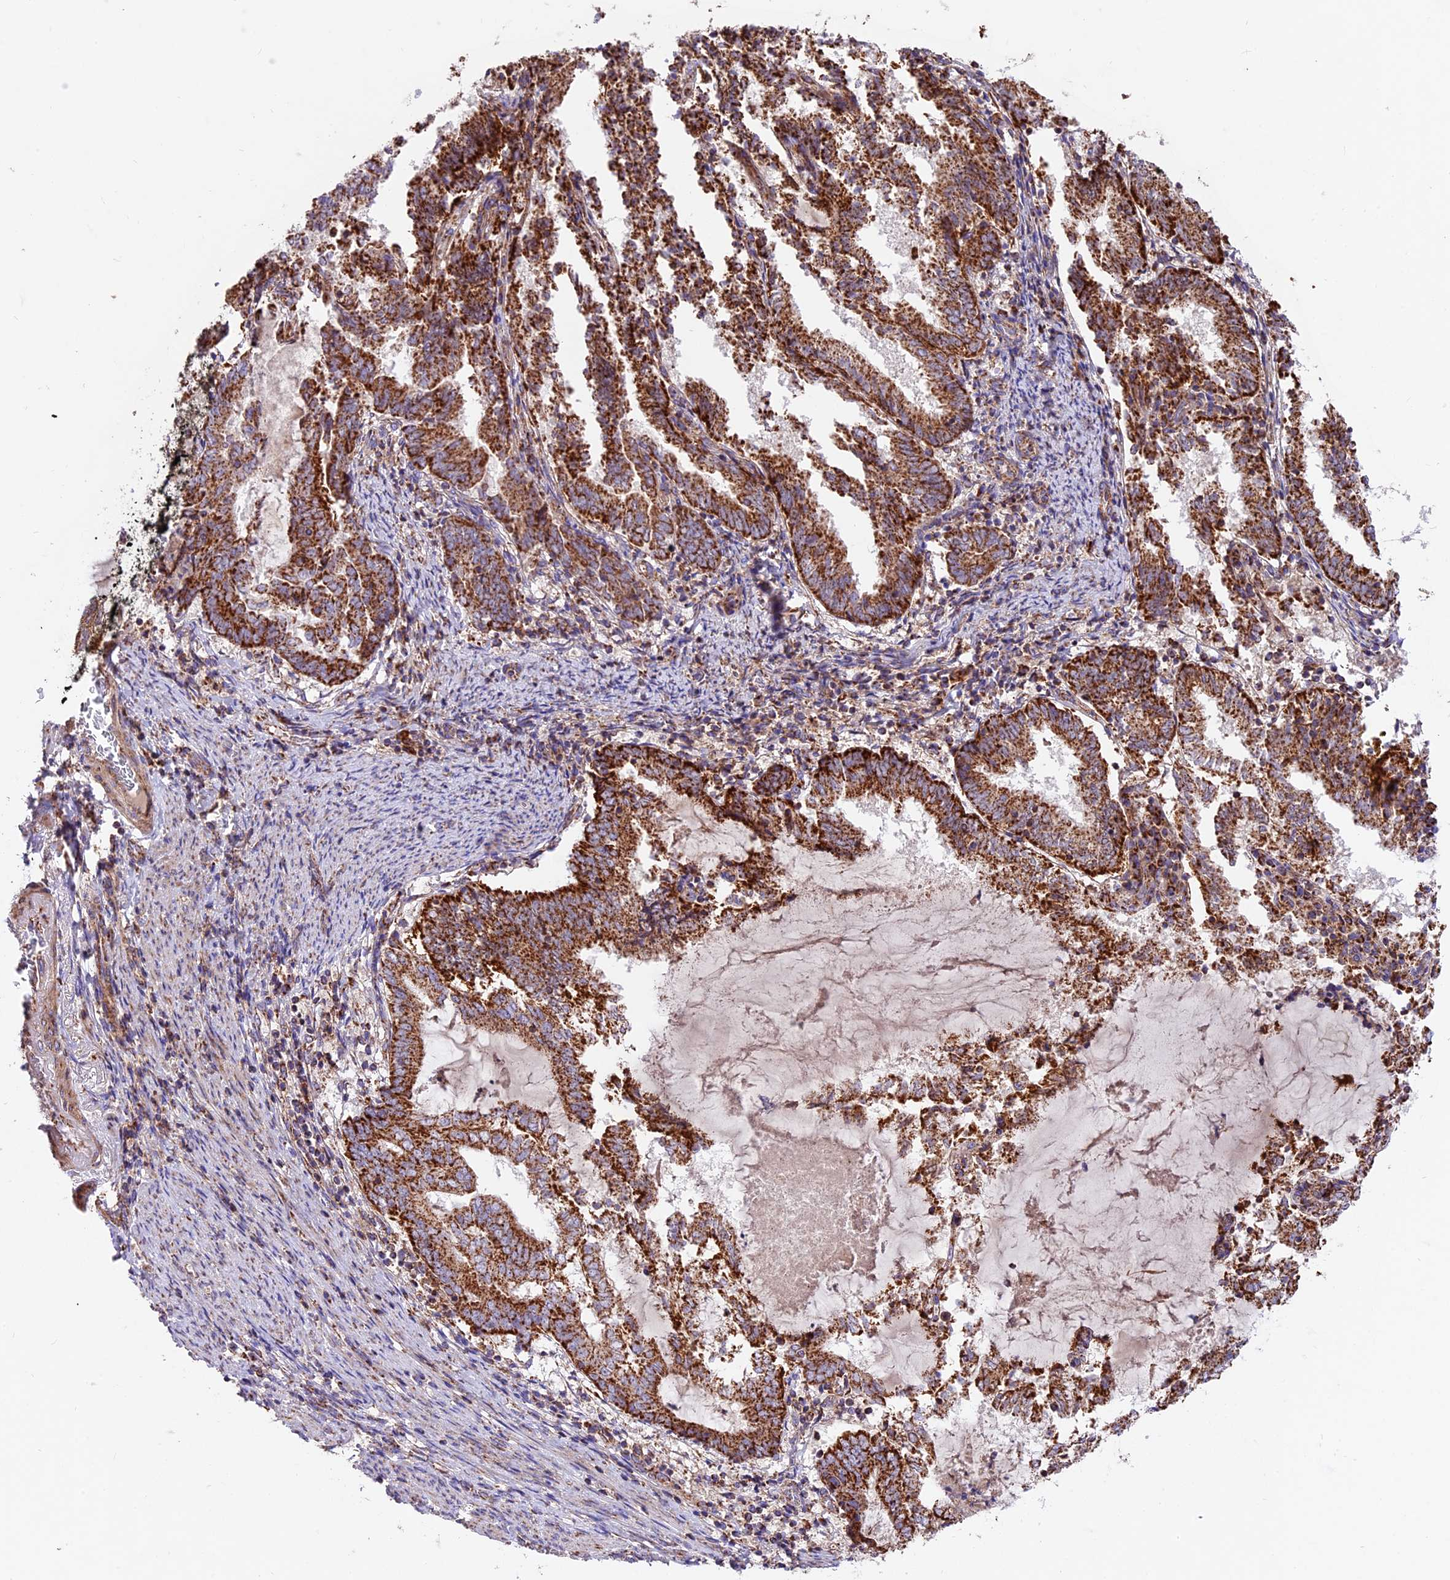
{"staining": {"intensity": "strong", "quantity": ">75%", "location": "cytoplasmic/membranous"}, "tissue": "endometrial cancer", "cell_type": "Tumor cells", "image_type": "cancer", "snomed": [{"axis": "morphology", "description": "Adenocarcinoma, NOS"}, {"axis": "topography", "description": "Endometrium"}], "caption": "The immunohistochemical stain highlights strong cytoplasmic/membranous expression in tumor cells of endometrial cancer tissue.", "gene": "NDUFA8", "patient": {"sex": "female", "age": 80}}